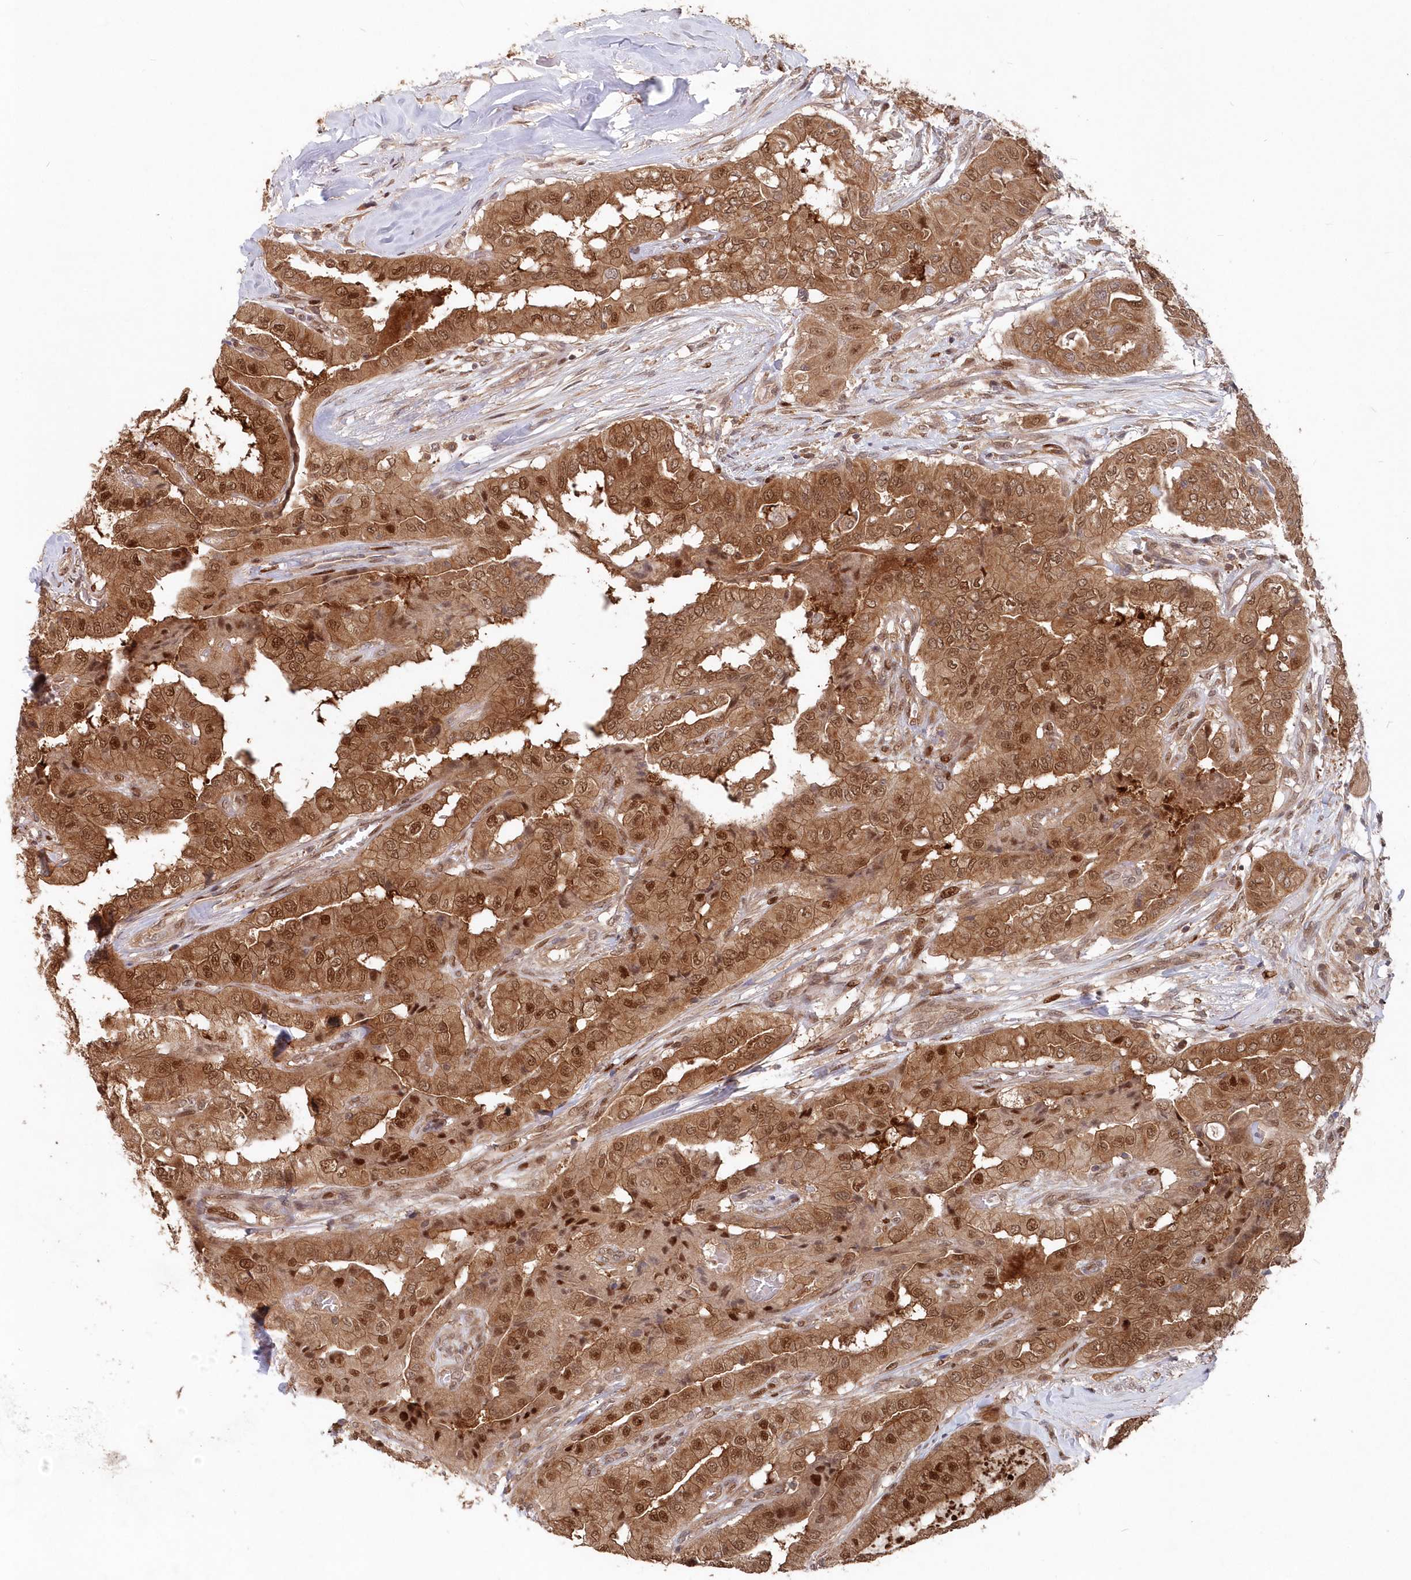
{"staining": {"intensity": "moderate", "quantity": ">75%", "location": "cytoplasmic/membranous,nuclear"}, "tissue": "thyroid cancer", "cell_type": "Tumor cells", "image_type": "cancer", "snomed": [{"axis": "morphology", "description": "Papillary adenocarcinoma, NOS"}, {"axis": "topography", "description": "Thyroid gland"}], "caption": "Papillary adenocarcinoma (thyroid) stained with immunohistochemistry (IHC) shows moderate cytoplasmic/membranous and nuclear expression in about >75% of tumor cells.", "gene": "ABHD14B", "patient": {"sex": "female", "age": 59}}